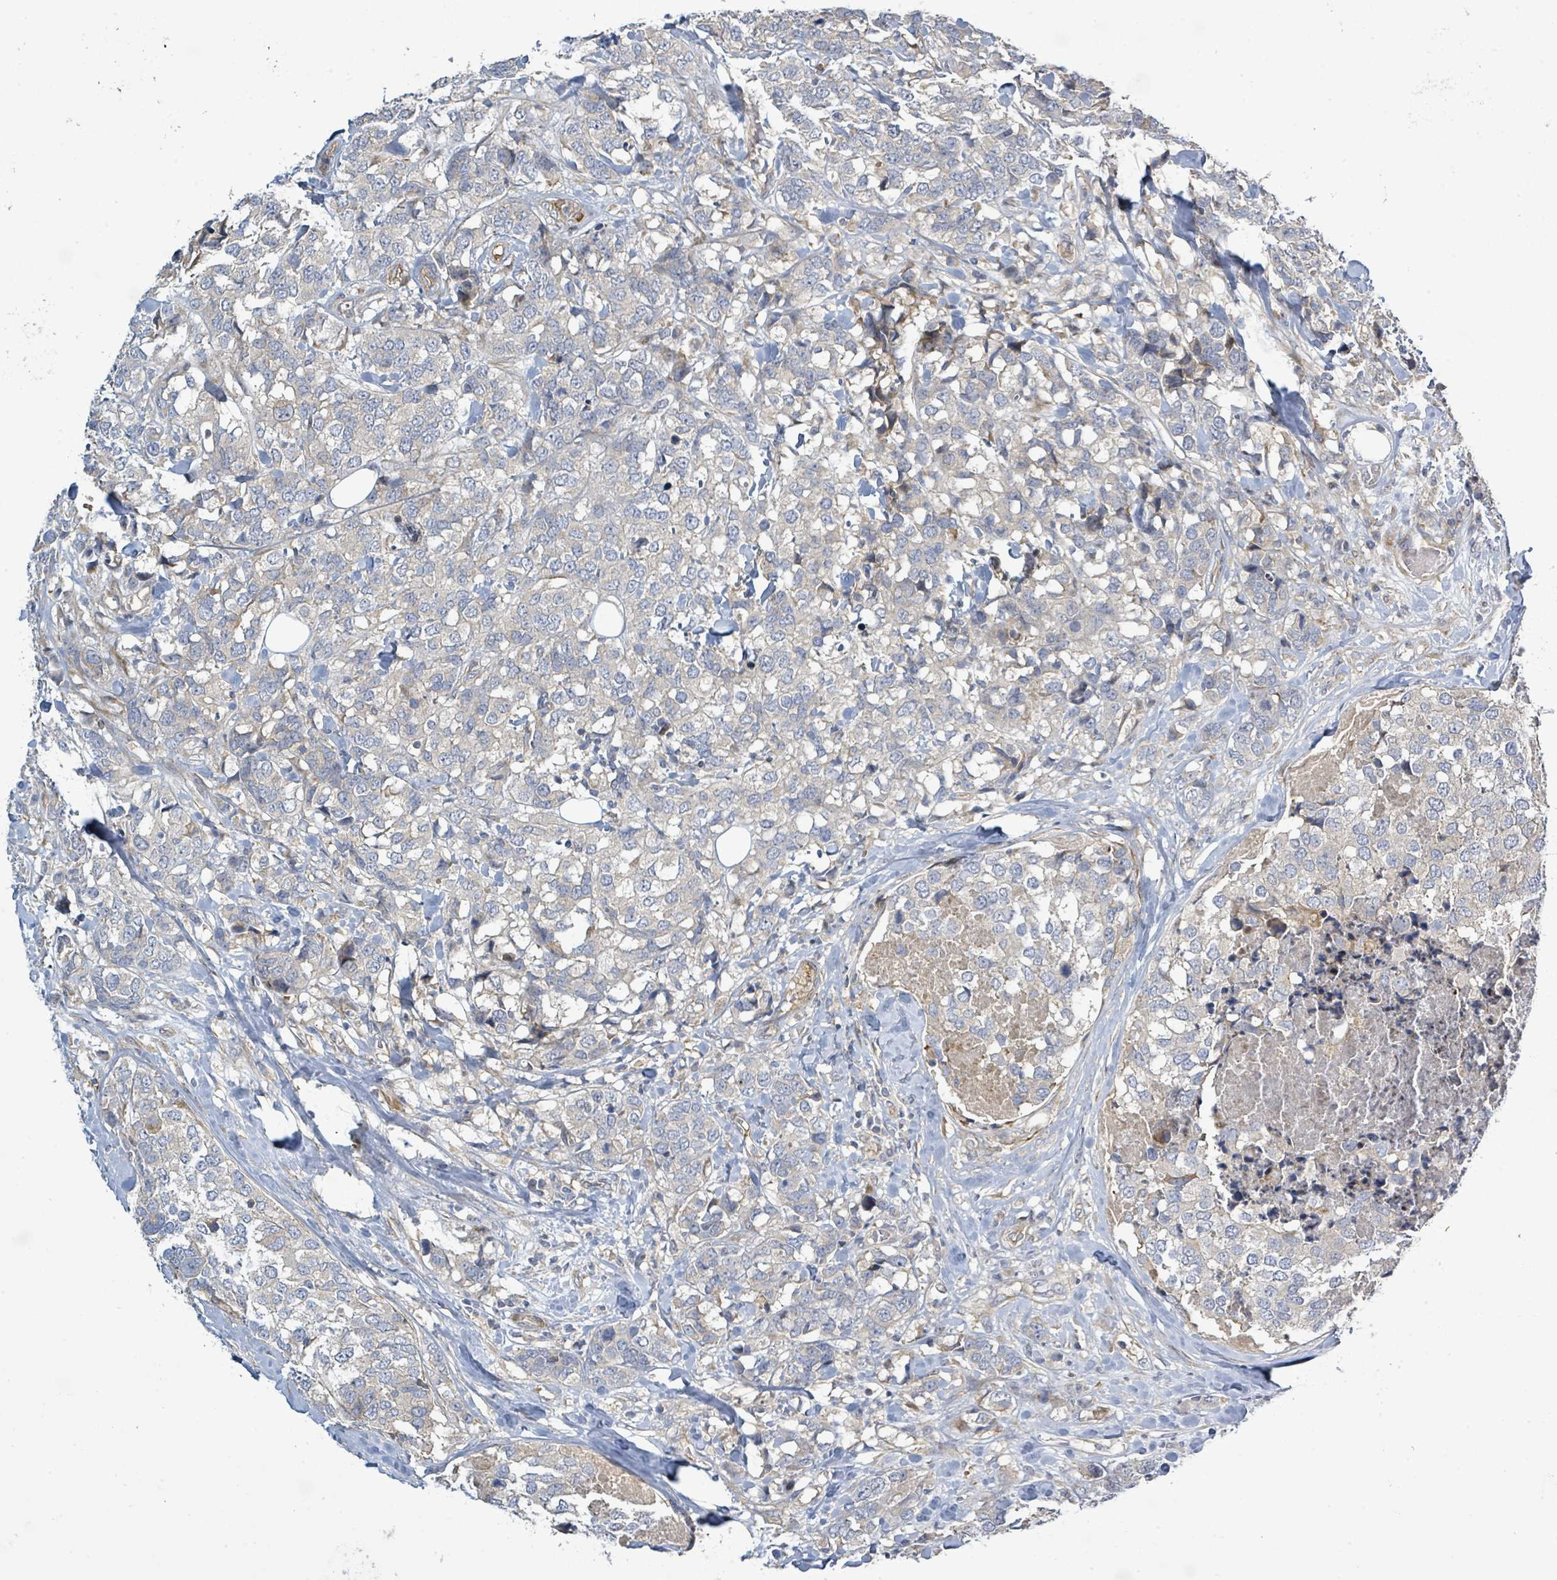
{"staining": {"intensity": "negative", "quantity": "none", "location": "none"}, "tissue": "breast cancer", "cell_type": "Tumor cells", "image_type": "cancer", "snomed": [{"axis": "morphology", "description": "Lobular carcinoma"}, {"axis": "topography", "description": "Breast"}], "caption": "Immunohistochemical staining of human breast cancer (lobular carcinoma) shows no significant expression in tumor cells. (DAB IHC with hematoxylin counter stain).", "gene": "CFAP210", "patient": {"sex": "female", "age": 59}}